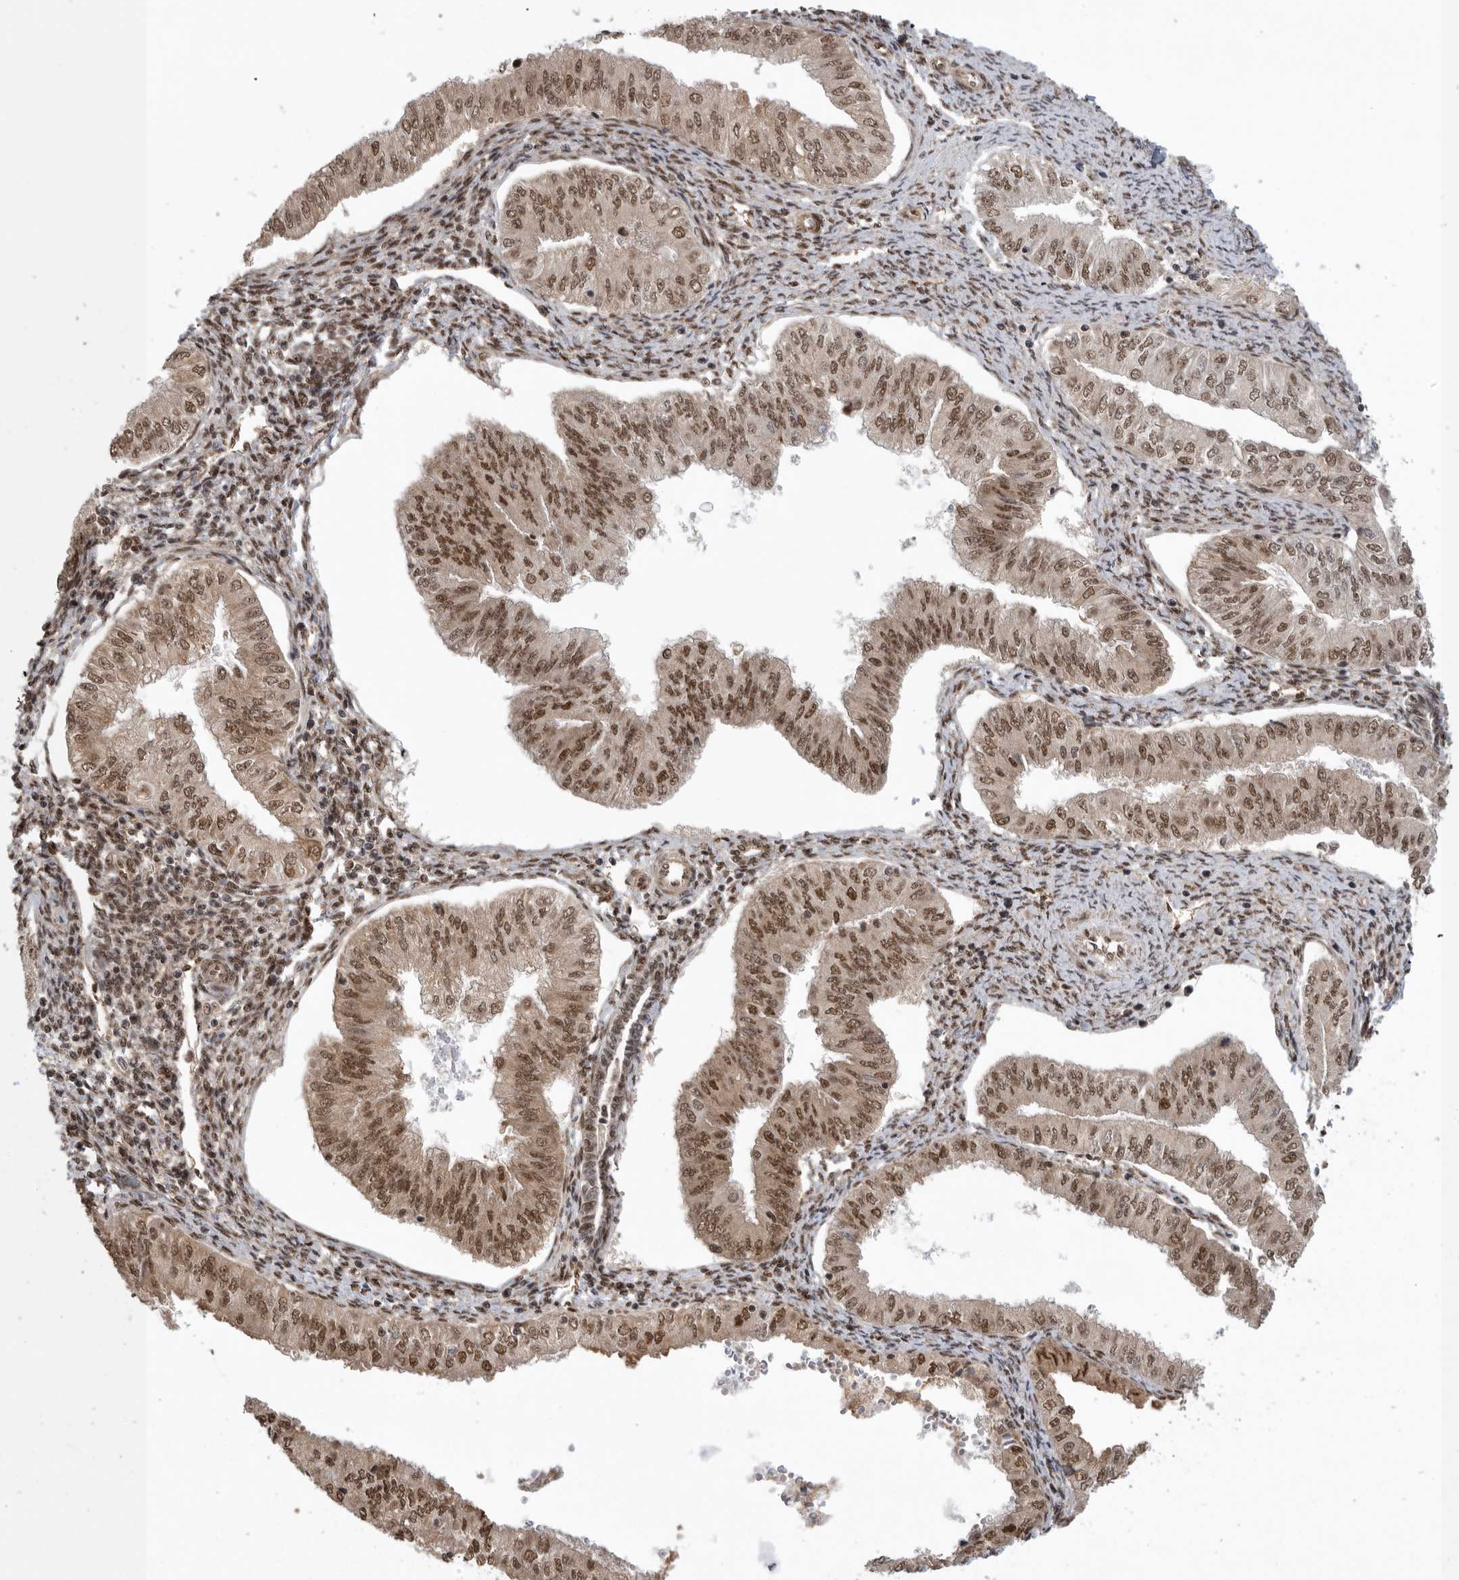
{"staining": {"intensity": "strong", "quantity": ">75%", "location": "nuclear"}, "tissue": "endometrial cancer", "cell_type": "Tumor cells", "image_type": "cancer", "snomed": [{"axis": "morphology", "description": "Normal tissue, NOS"}, {"axis": "morphology", "description": "Adenocarcinoma, NOS"}, {"axis": "topography", "description": "Endometrium"}], "caption": "The photomicrograph demonstrates staining of adenocarcinoma (endometrial), revealing strong nuclear protein expression (brown color) within tumor cells. (Brightfield microscopy of DAB IHC at high magnification).", "gene": "VPS50", "patient": {"sex": "female", "age": 53}}